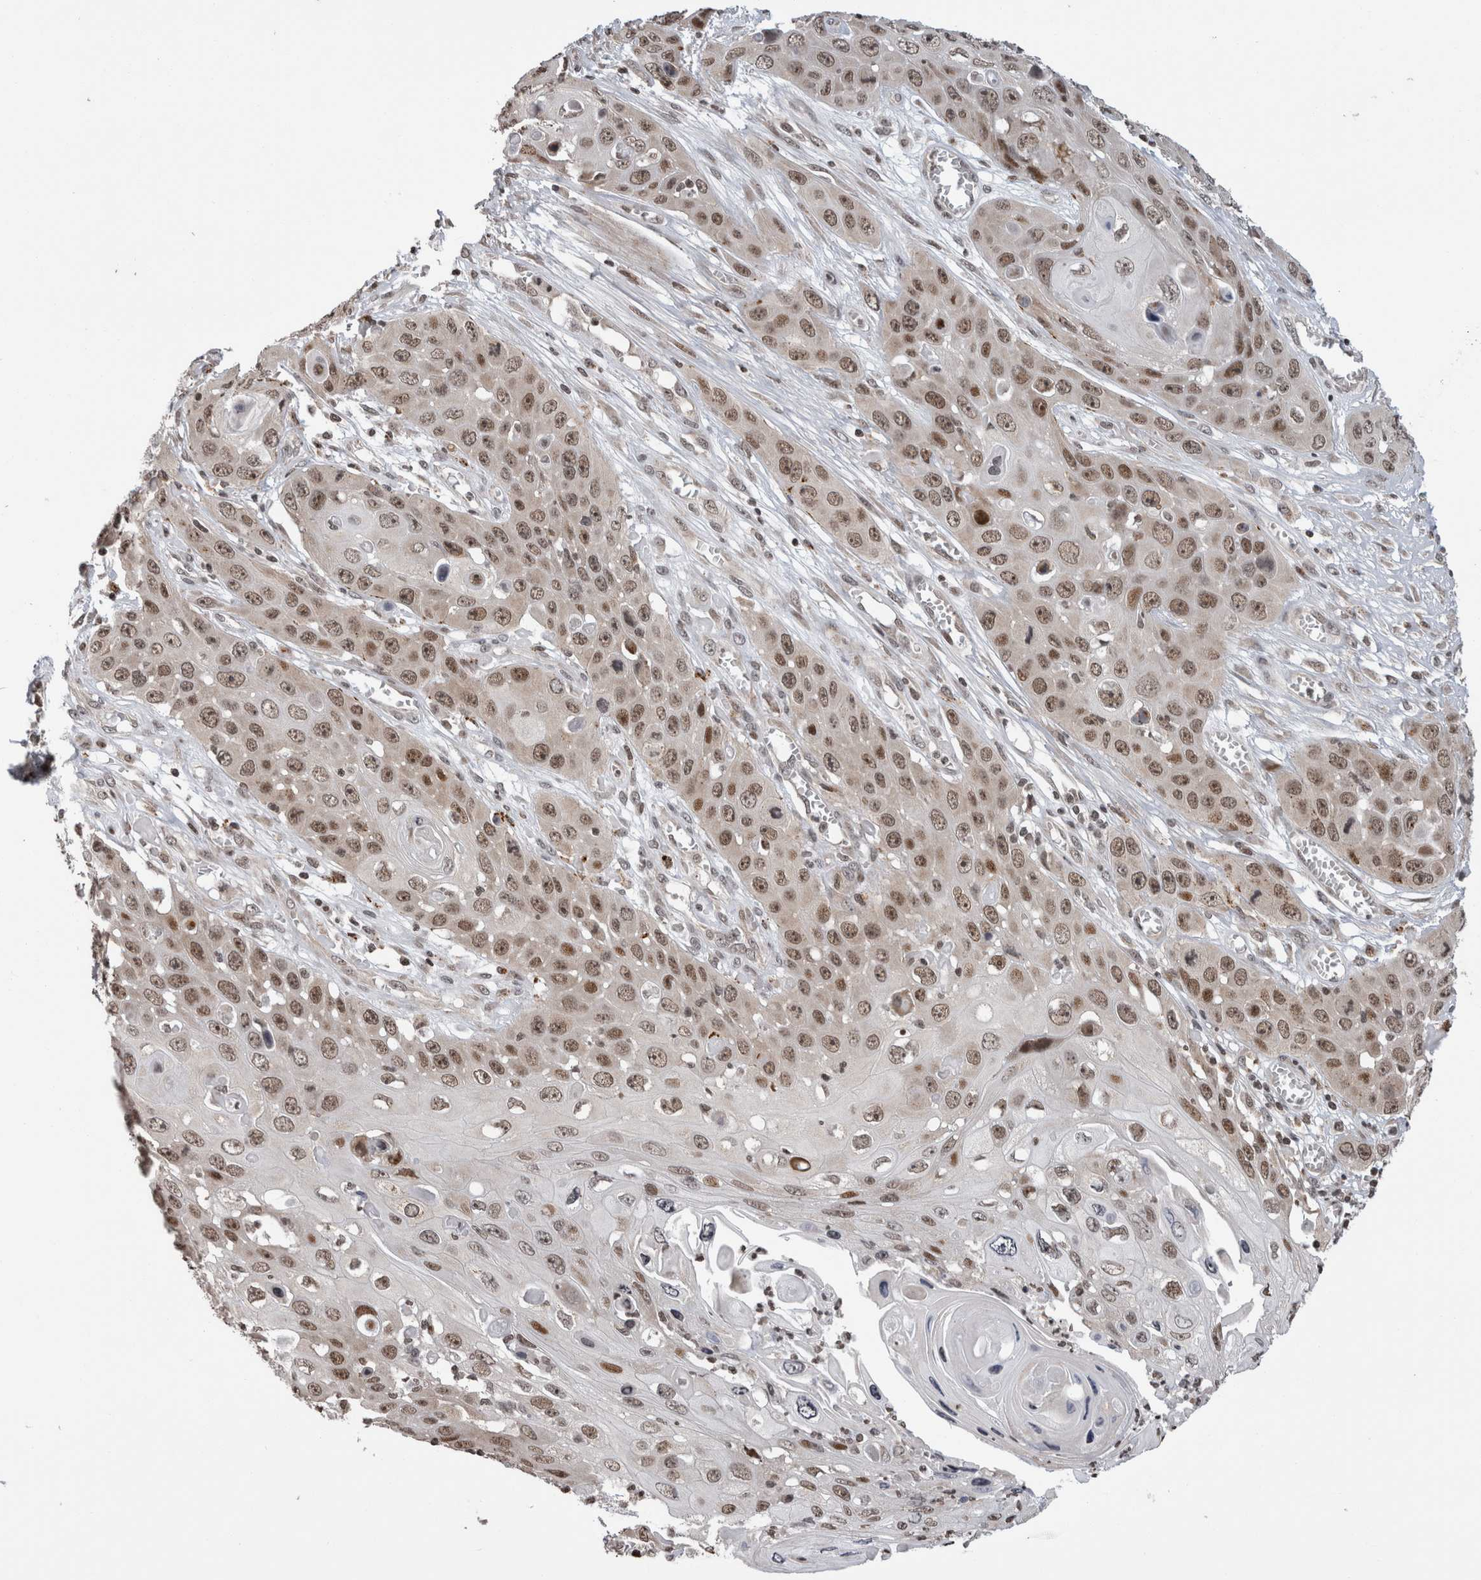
{"staining": {"intensity": "moderate", "quantity": "25%-75%", "location": "nuclear"}, "tissue": "skin cancer", "cell_type": "Tumor cells", "image_type": "cancer", "snomed": [{"axis": "morphology", "description": "Squamous cell carcinoma, NOS"}, {"axis": "topography", "description": "Skin"}], "caption": "Protein analysis of skin cancer tissue displays moderate nuclear staining in approximately 25%-75% of tumor cells.", "gene": "ZBTB11", "patient": {"sex": "male", "age": 55}}